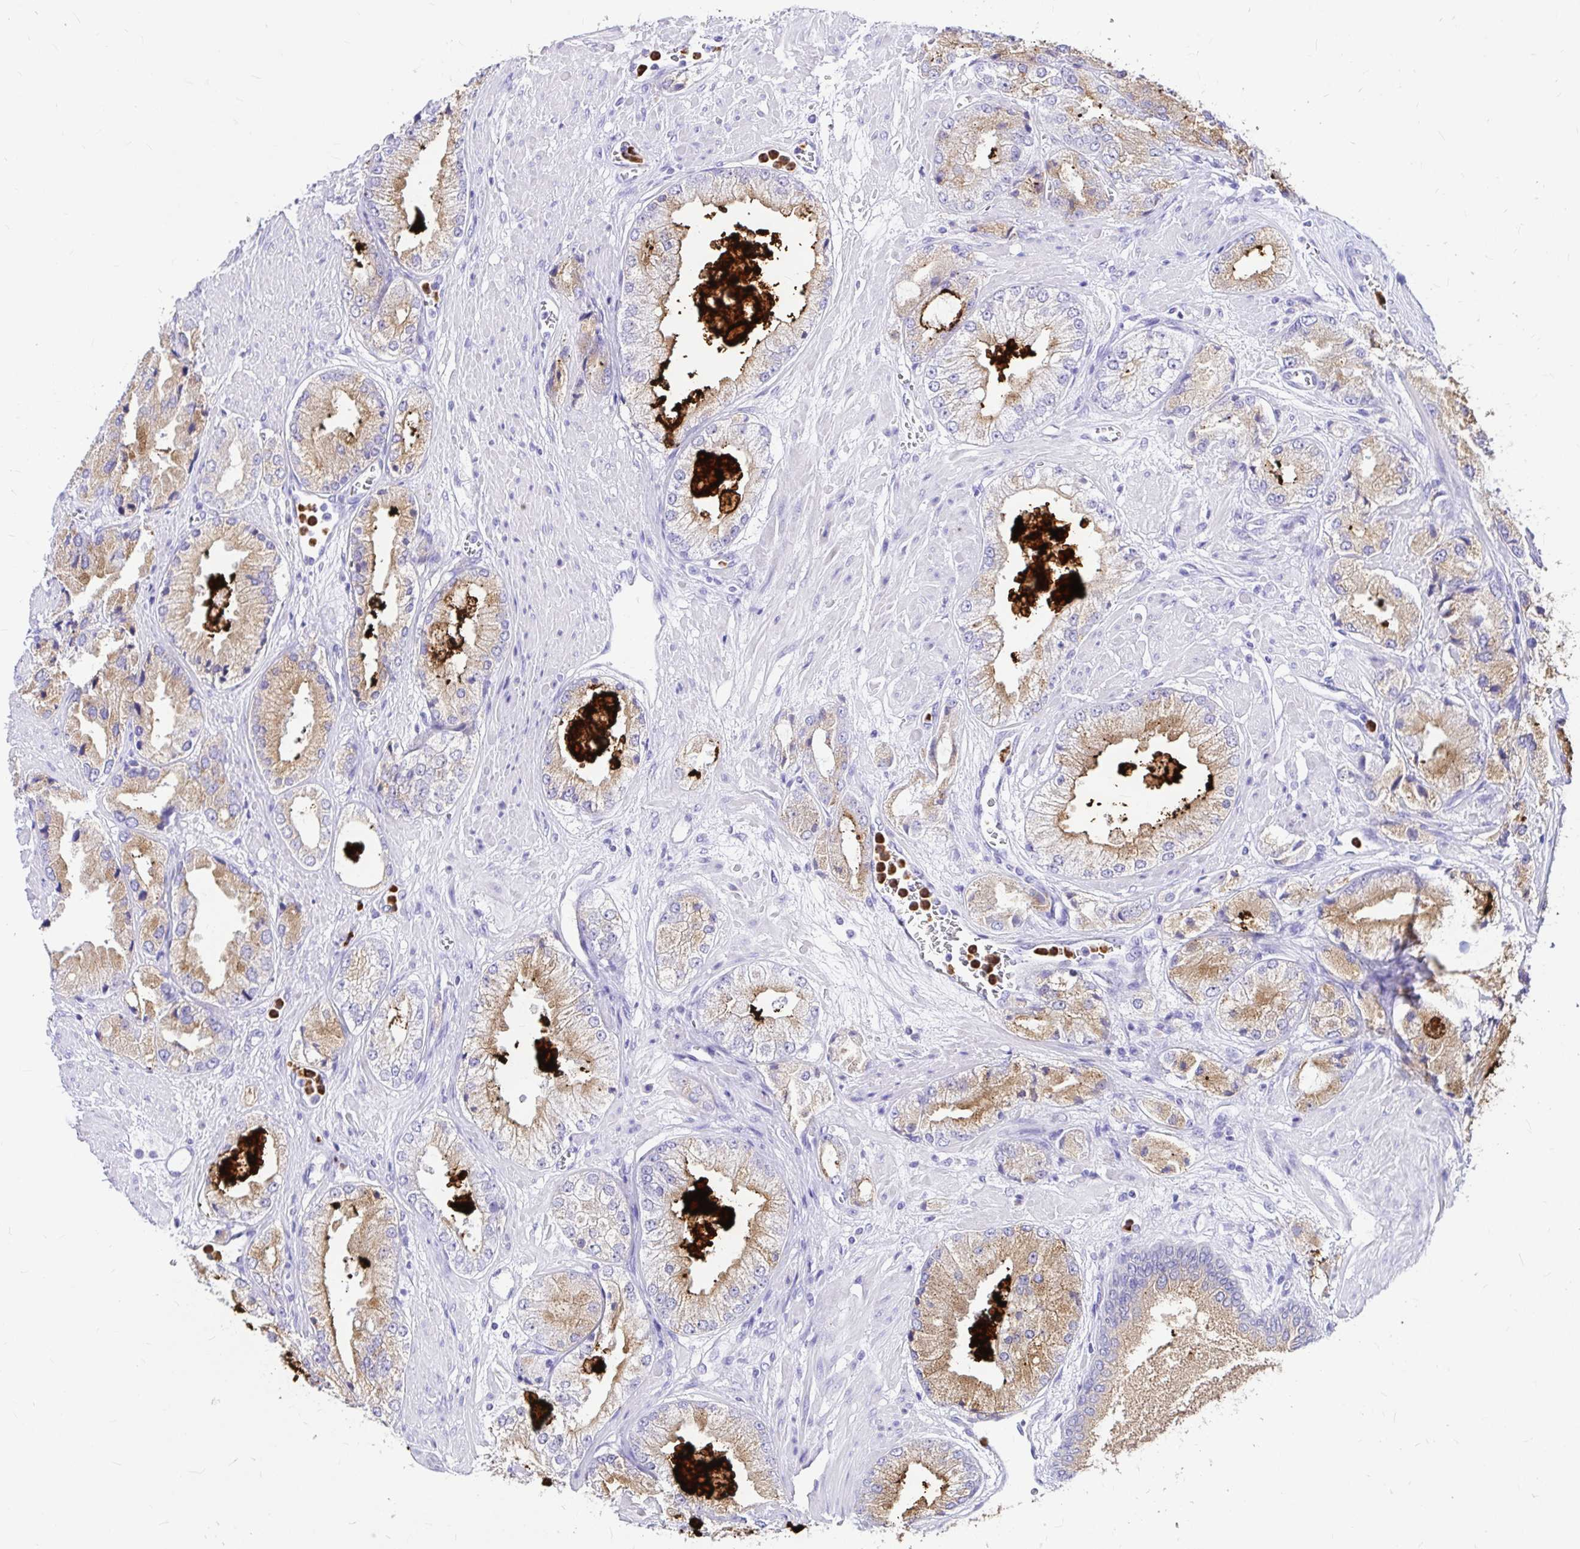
{"staining": {"intensity": "weak", "quantity": ">75%", "location": "cytoplasmic/membranous"}, "tissue": "prostate cancer", "cell_type": "Tumor cells", "image_type": "cancer", "snomed": [{"axis": "morphology", "description": "Adenocarcinoma, High grade"}, {"axis": "topography", "description": "Prostate"}], "caption": "Immunohistochemistry (IHC) of human adenocarcinoma (high-grade) (prostate) shows low levels of weak cytoplasmic/membranous staining in about >75% of tumor cells. (Stains: DAB in brown, nuclei in blue, Microscopy: brightfield microscopy at high magnification).", "gene": "CLEC1B", "patient": {"sex": "male", "age": 68}}